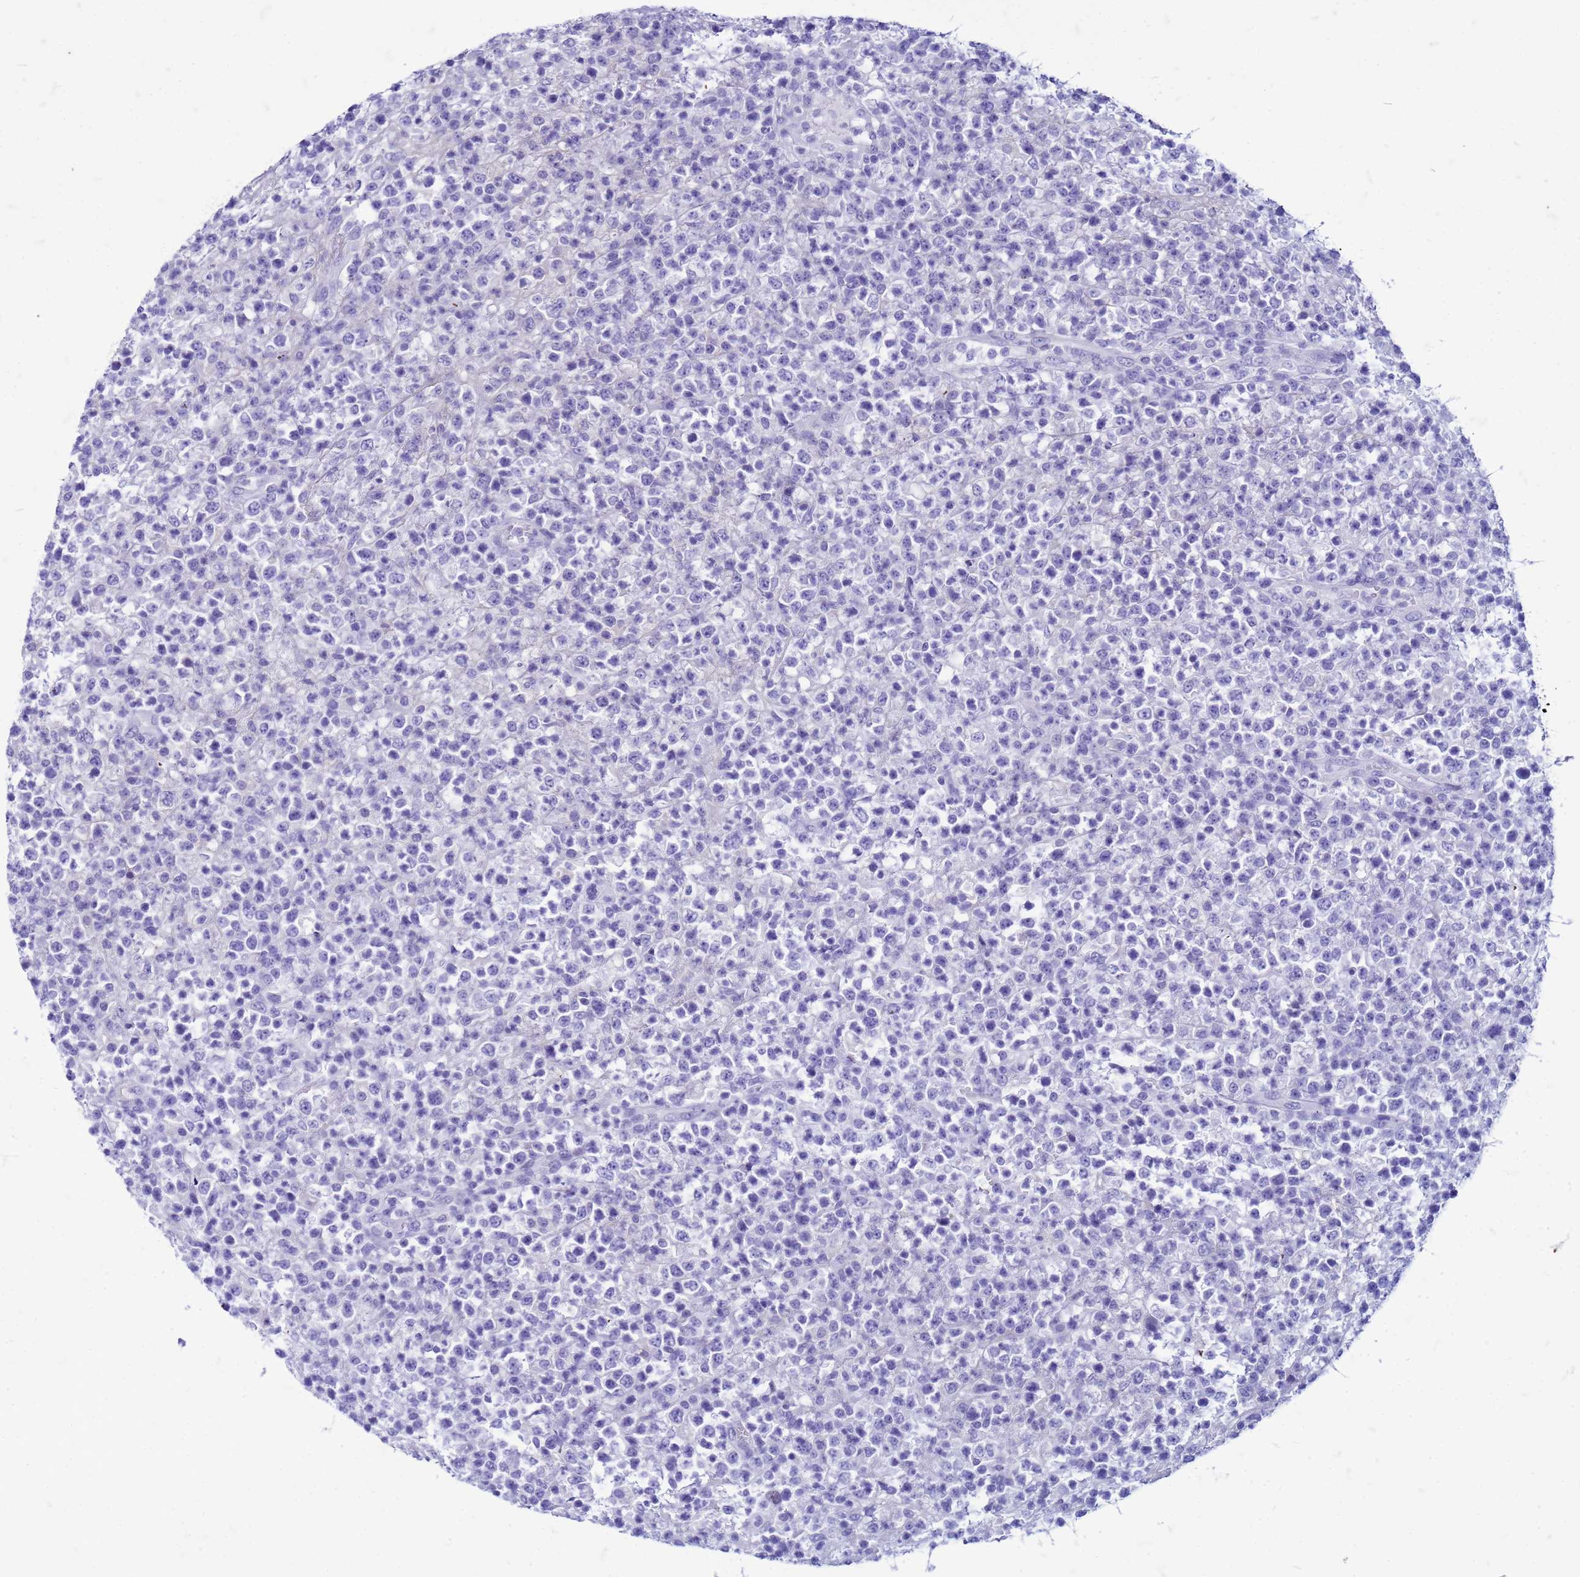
{"staining": {"intensity": "negative", "quantity": "none", "location": "none"}, "tissue": "lymphoma", "cell_type": "Tumor cells", "image_type": "cancer", "snomed": [{"axis": "morphology", "description": "Malignant lymphoma, non-Hodgkin's type, High grade"}, {"axis": "topography", "description": "Colon"}], "caption": "Immunohistochemical staining of high-grade malignant lymphoma, non-Hodgkin's type displays no significant expression in tumor cells.", "gene": "CFAP100", "patient": {"sex": "female", "age": 53}}